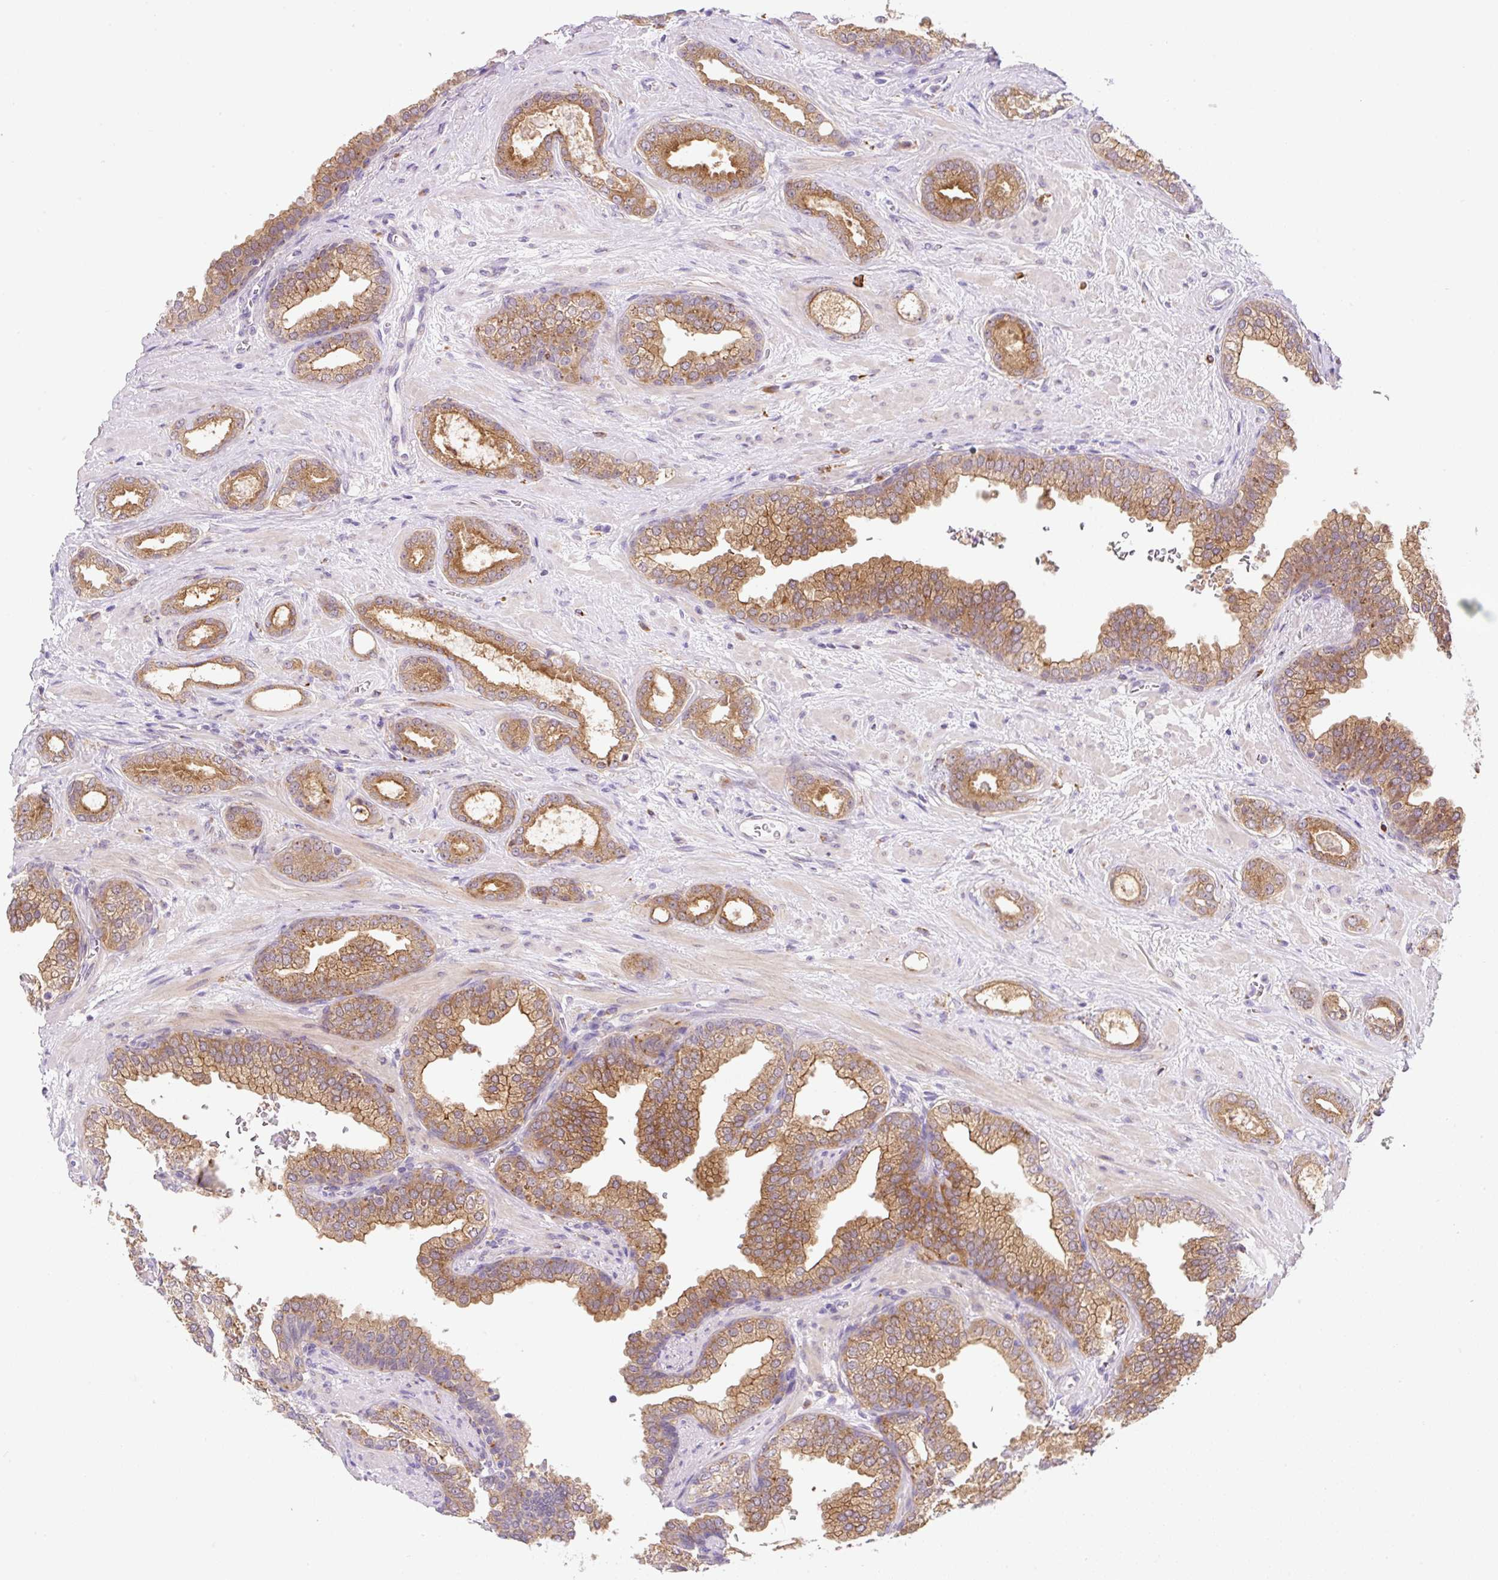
{"staining": {"intensity": "moderate", "quantity": ">75%", "location": "cytoplasmic/membranous"}, "tissue": "prostate cancer", "cell_type": "Tumor cells", "image_type": "cancer", "snomed": [{"axis": "morphology", "description": "Adenocarcinoma, High grade"}, {"axis": "topography", "description": "Prostate"}], "caption": "Protein staining of prostate adenocarcinoma (high-grade) tissue demonstrates moderate cytoplasmic/membranous positivity in approximately >75% of tumor cells.", "gene": "CEBPZOS", "patient": {"sex": "male", "age": 58}}